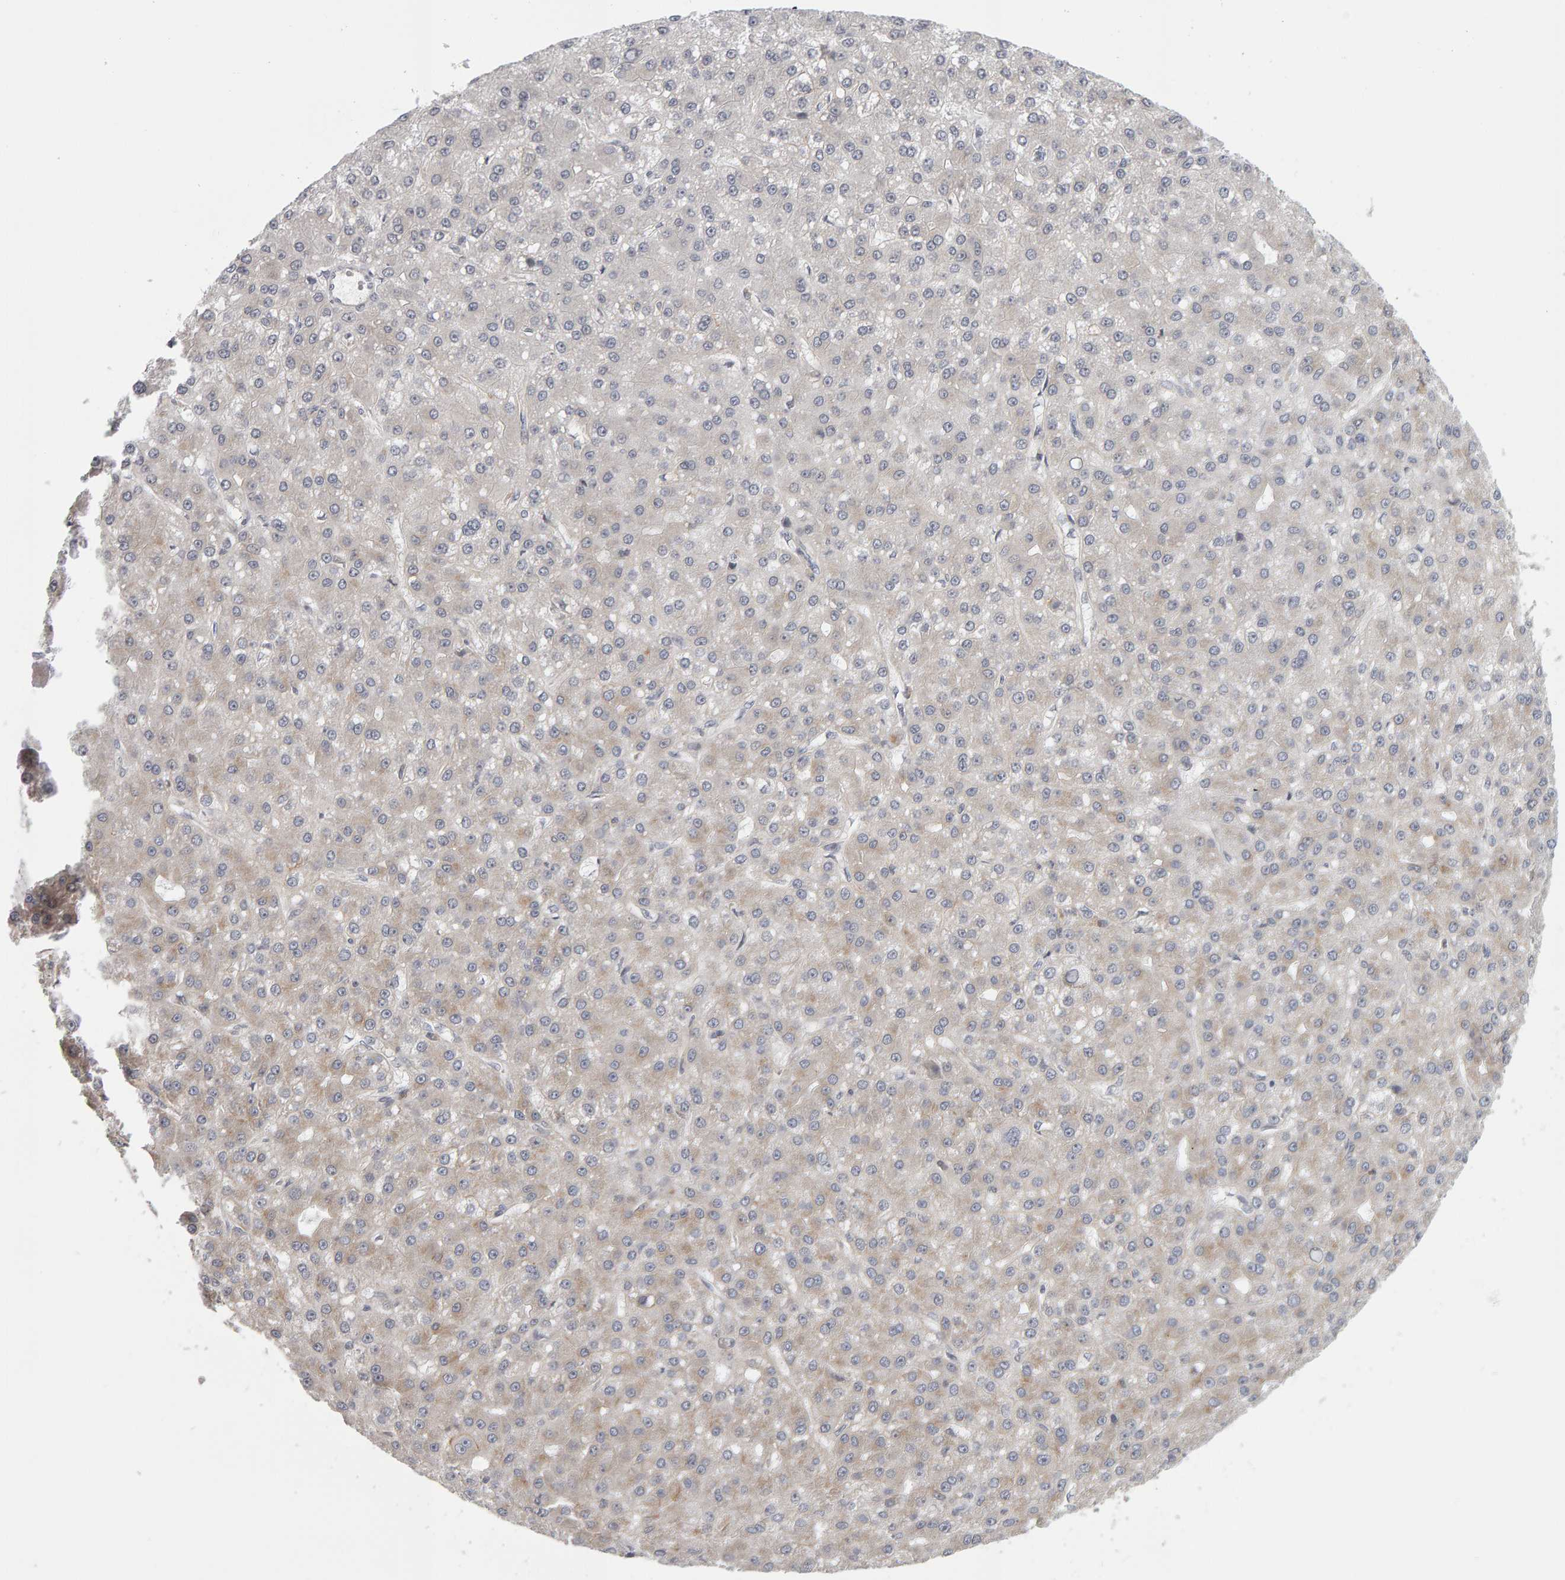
{"staining": {"intensity": "weak", "quantity": "25%-75%", "location": "cytoplasmic/membranous"}, "tissue": "liver cancer", "cell_type": "Tumor cells", "image_type": "cancer", "snomed": [{"axis": "morphology", "description": "Carcinoma, Hepatocellular, NOS"}, {"axis": "topography", "description": "Liver"}], "caption": "This image displays immunohistochemistry (IHC) staining of liver cancer (hepatocellular carcinoma), with low weak cytoplasmic/membranous expression in about 25%-75% of tumor cells.", "gene": "MSRA", "patient": {"sex": "male", "age": 67}}